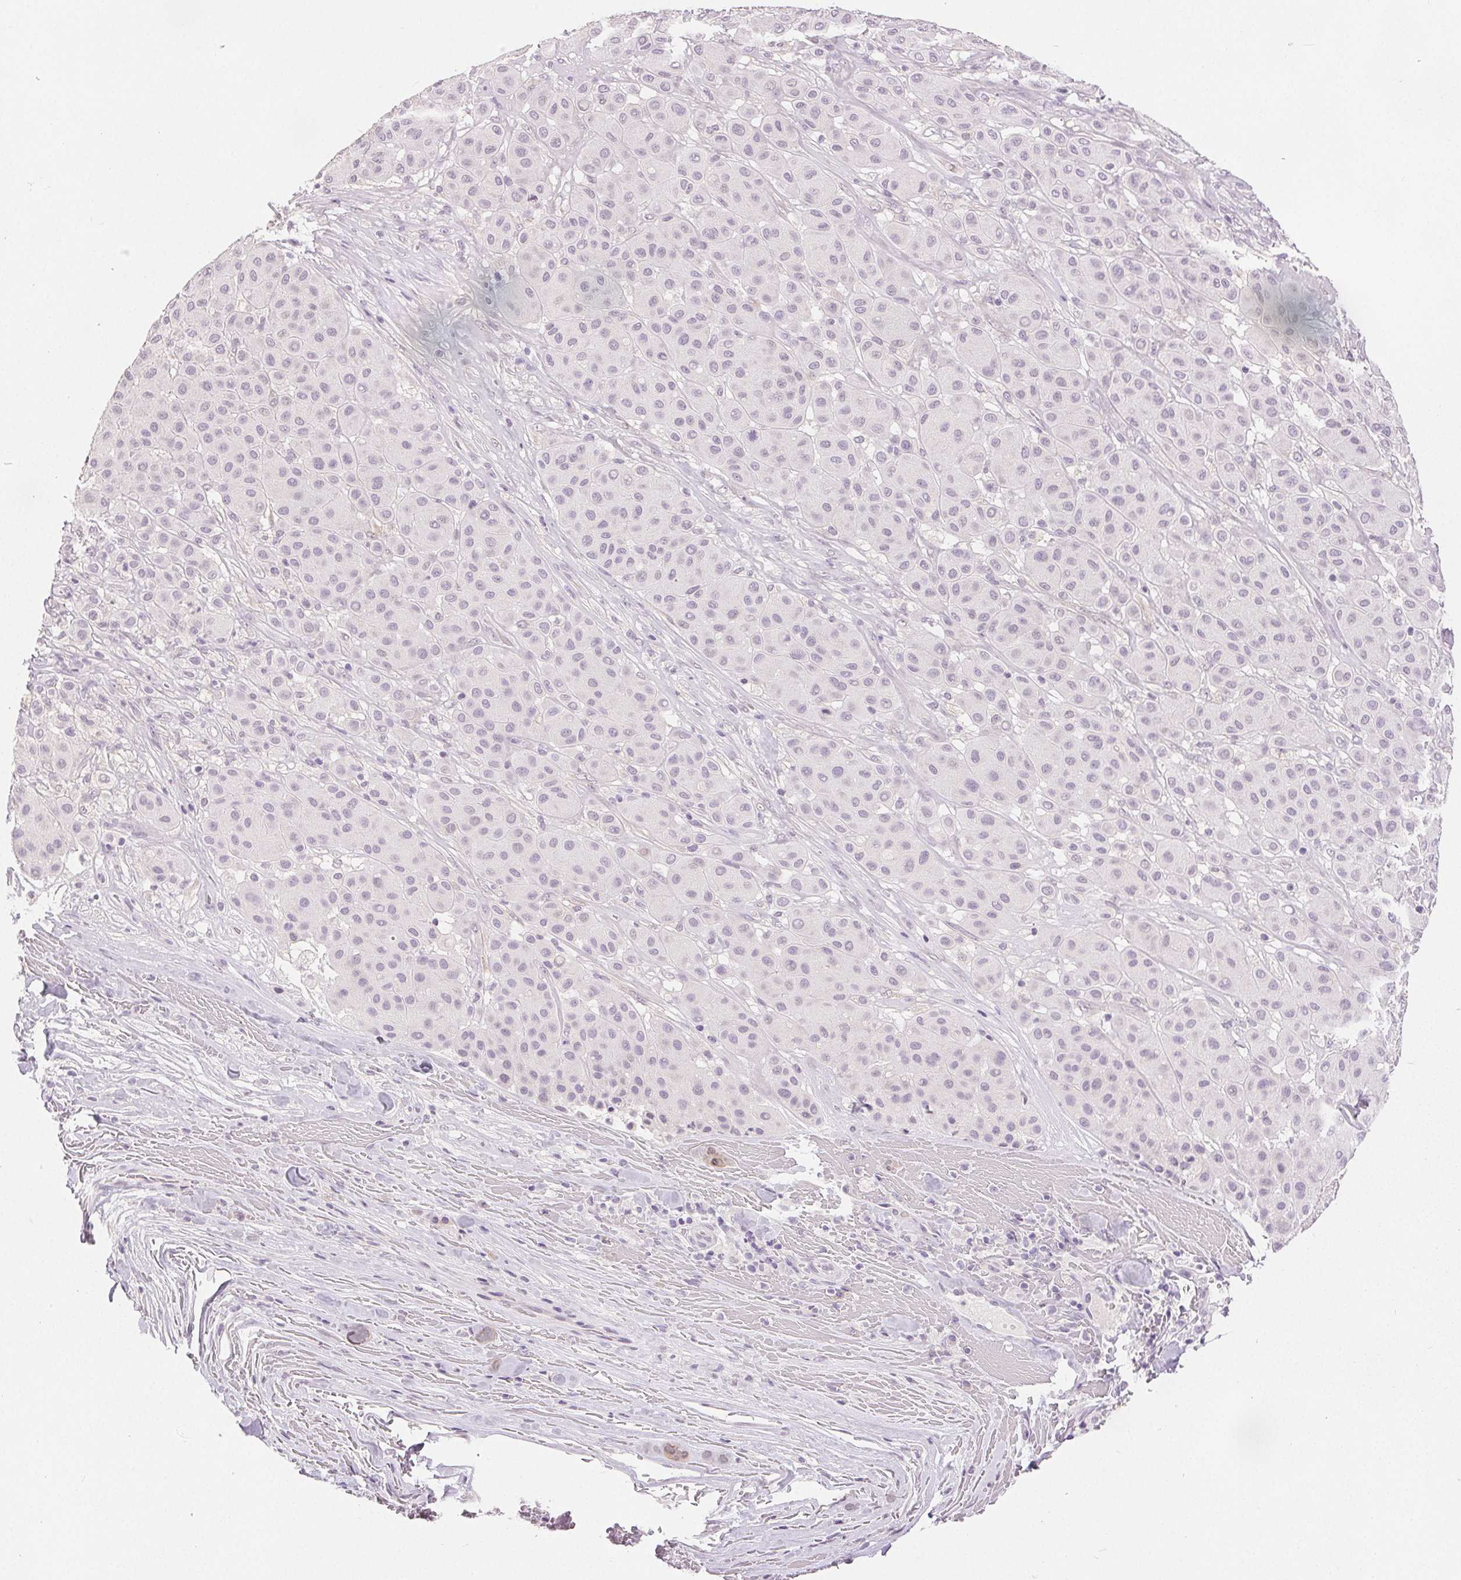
{"staining": {"intensity": "negative", "quantity": "none", "location": "none"}, "tissue": "melanoma", "cell_type": "Tumor cells", "image_type": "cancer", "snomed": [{"axis": "morphology", "description": "Malignant melanoma, Metastatic site"}, {"axis": "topography", "description": "Smooth muscle"}], "caption": "High magnification brightfield microscopy of melanoma stained with DAB (brown) and counterstained with hematoxylin (blue): tumor cells show no significant staining.", "gene": "CA12", "patient": {"sex": "male", "age": 41}}